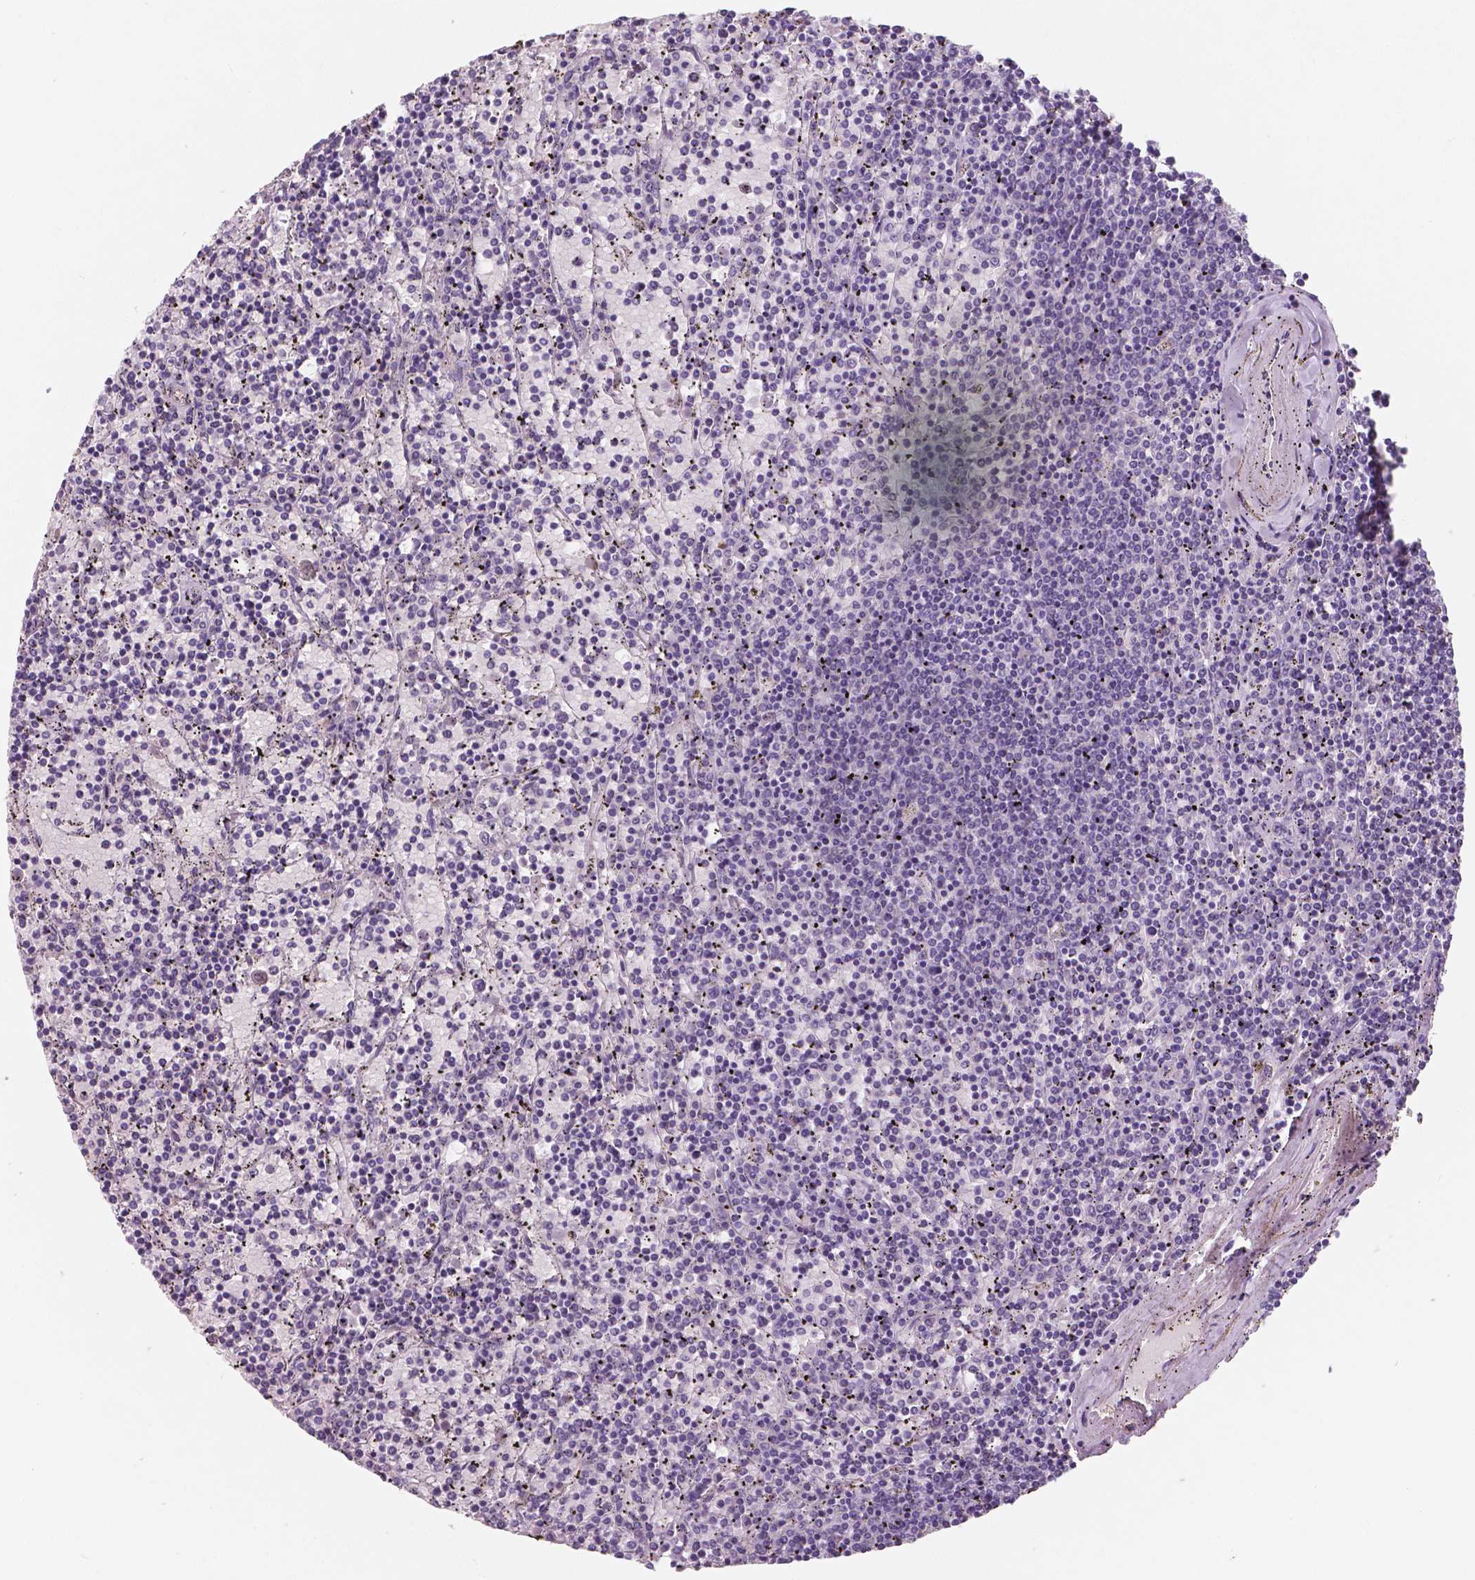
{"staining": {"intensity": "negative", "quantity": "none", "location": "none"}, "tissue": "lymphoma", "cell_type": "Tumor cells", "image_type": "cancer", "snomed": [{"axis": "morphology", "description": "Malignant lymphoma, non-Hodgkin's type, Low grade"}, {"axis": "topography", "description": "Spleen"}], "caption": "The image demonstrates no staining of tumor cells in low-grade malignant lymphoma, non-Hodgkin's type.", "gene": "LSM14B", "patient": {"sex": "female", "age": 77}}